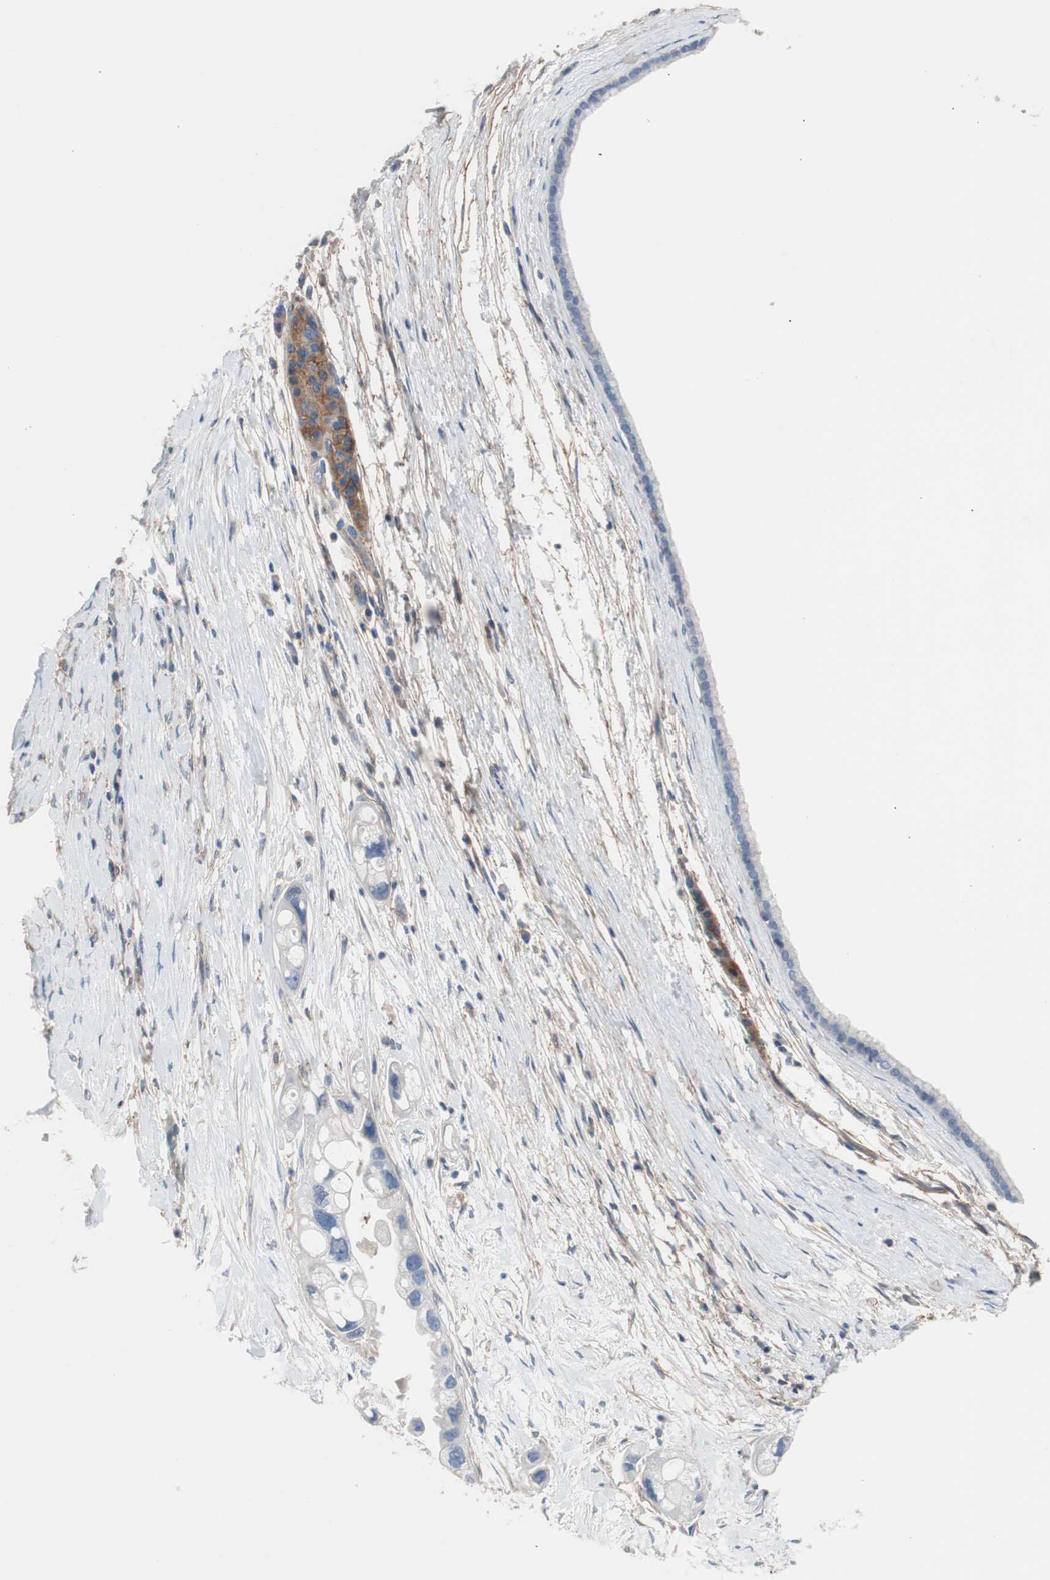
{"staining": {"intensity": "negative", "quantity": "none", "location": "none"}, "tissue": "pancreatic cancer", "cell_type": "Tumor cells", "image_type": "cancer", "snomed": [{"axis": "morphology", "description": "Adenocarcinoma, NOS"}, {"axis": "topography", "description": "Pancreas"}], "caption": "Immunohistochemistry (IHC) photomicrograph of human pancreatic adenocarcinoma stained for a protein (brown), which shows no staining in tumor cells. Brightfield microscopy of IHC stained with DAB (brown) and hematoxylin (blue), captured at high magnification.", "gene": "CD81", "patient": {"sex": "female", "age": 77}}